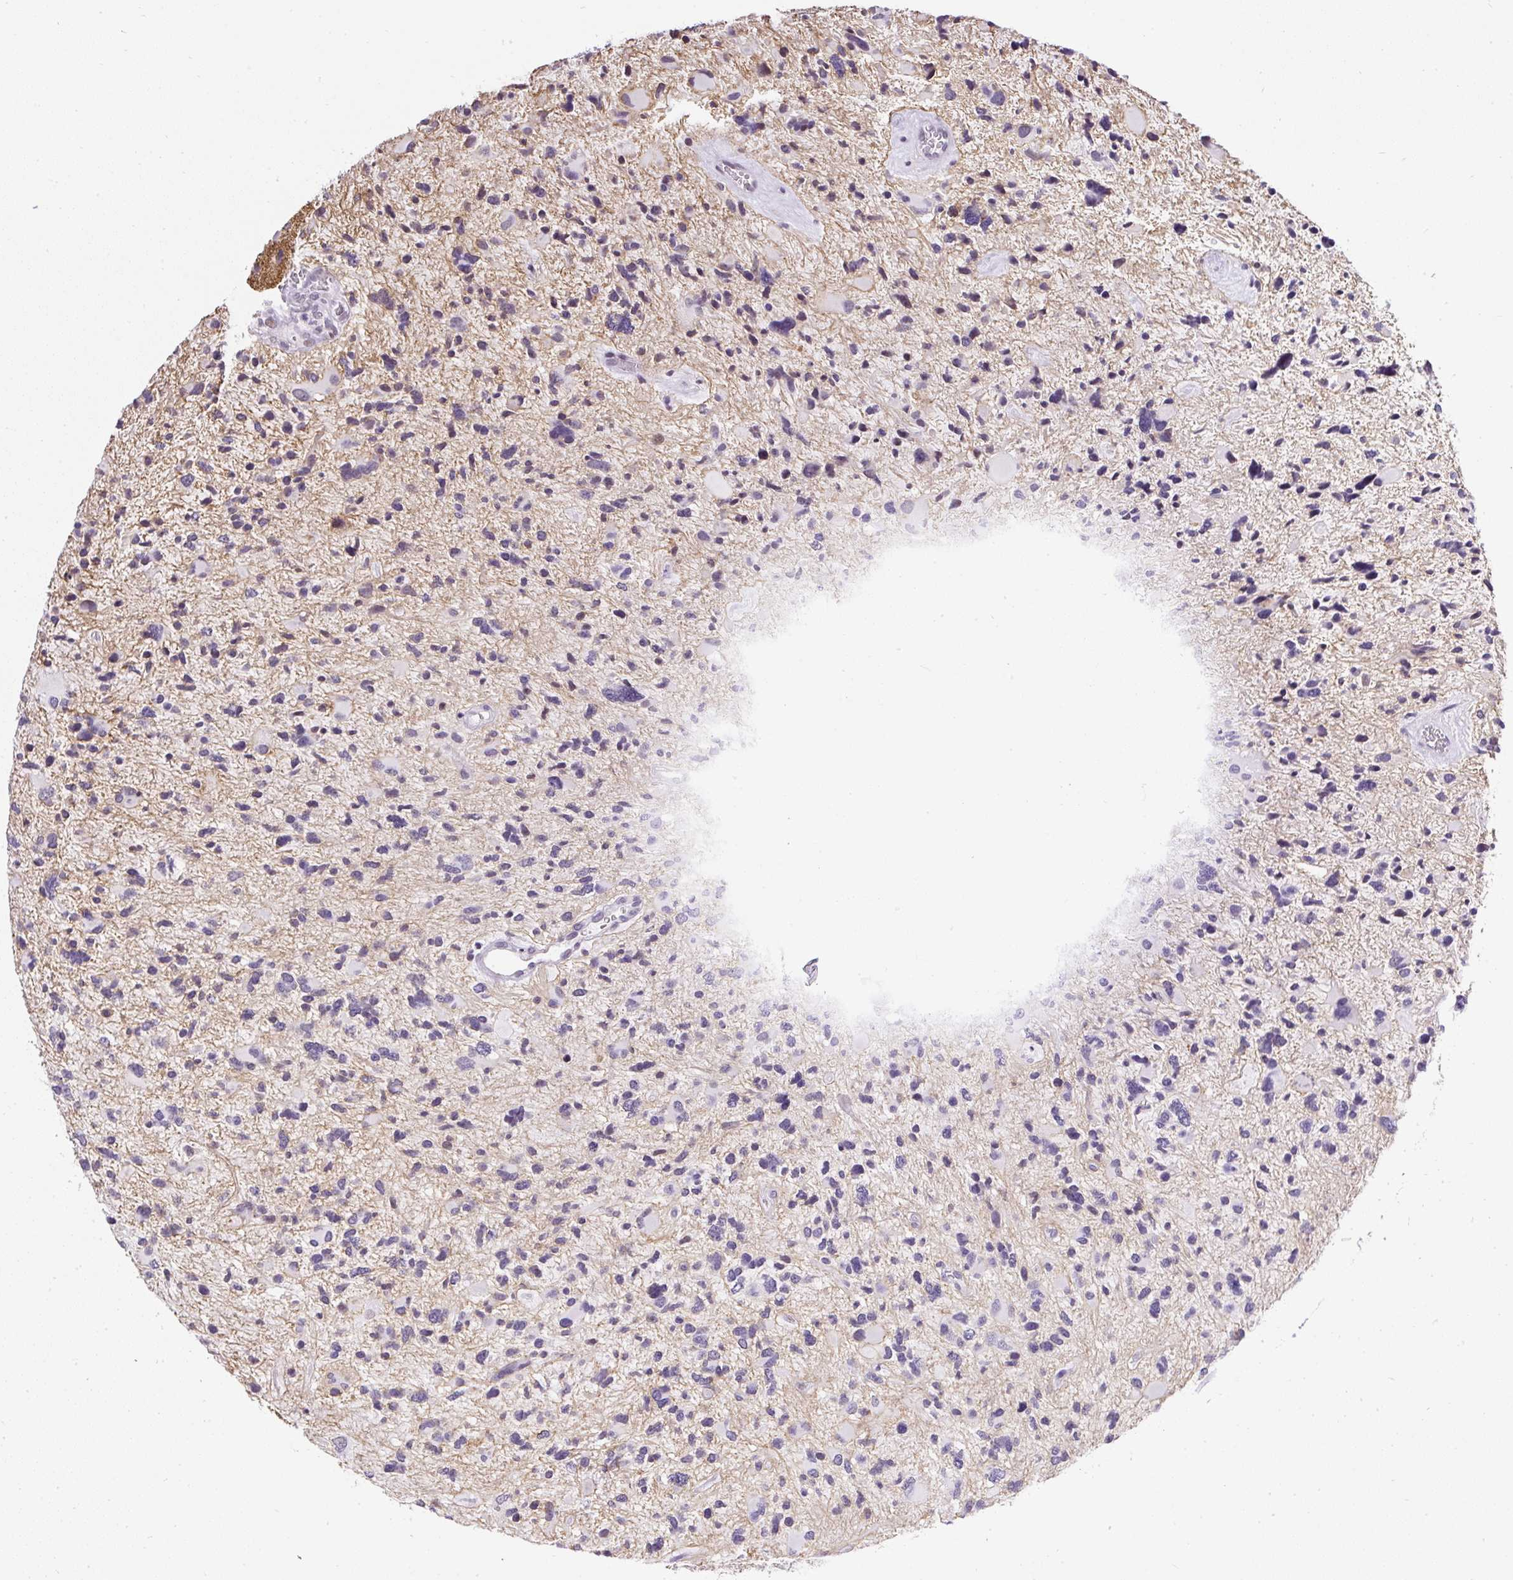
{"staining": {"intensity": "negative", "quantity": "none", "location": "none"}, "tissue": "glioma", "cell_type": "Tumor cells", "image_type": "cancer", "snomed": [{"axis": "morphology", "description": "Glioma, malignant, High grade"}, {"axis": "topography", "description": "Brain"}], "caption": "Glioma was stained to show a protein in brown. There is no significant expression in tumor cells.", "gene": "WNT10B", "patient": {"sex": "female", "age": 11}}